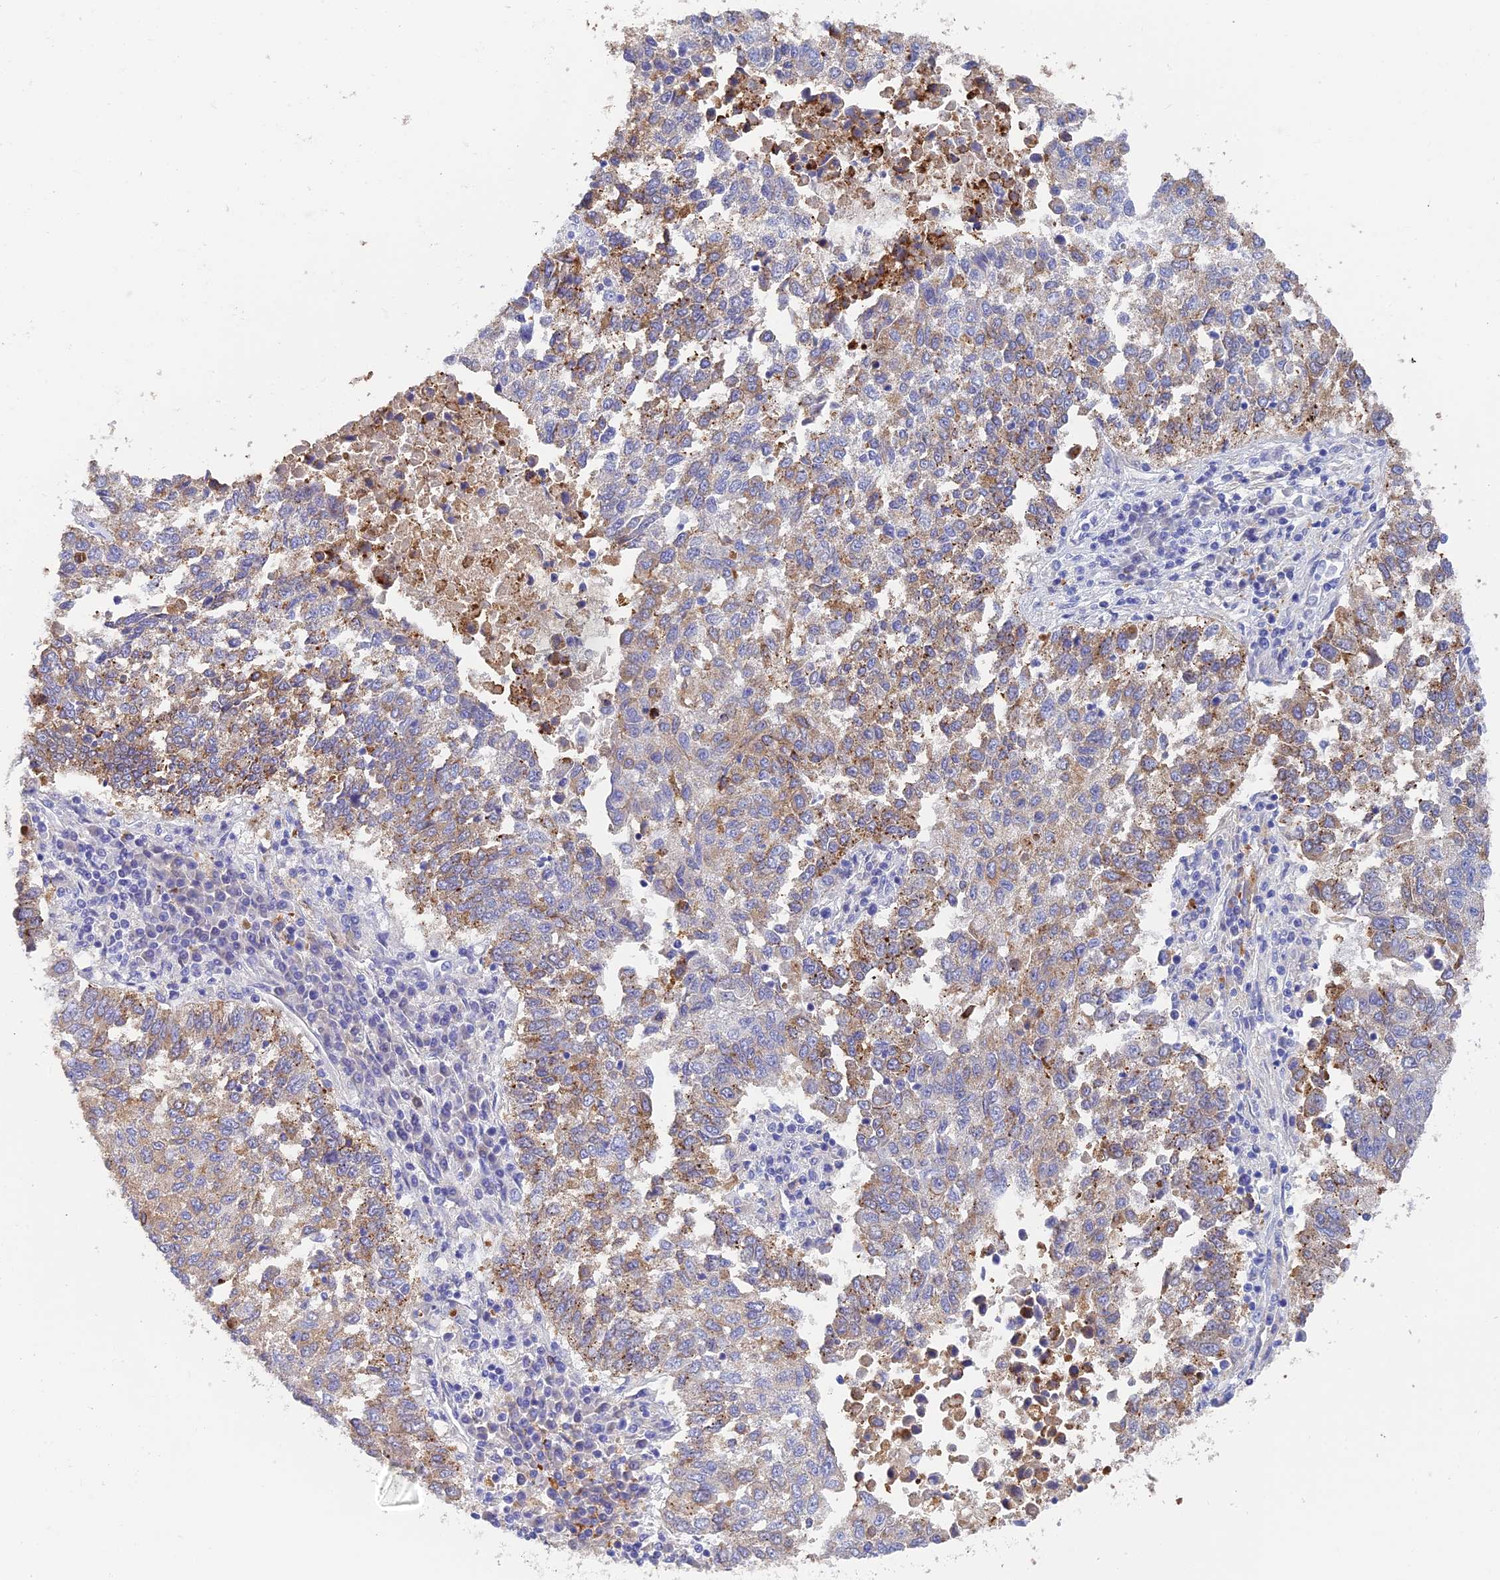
{"staining": {"intensity": "moderate", "quantity": "25%-75%", "location": "cytoplasmic/membranous"}, "tissue": "lung cancer", "cell_type": "Tumor cells", "image_type": "cancer", "snomed": [{"axis": "morphology", "description": "Squamous cell carcinoma, NOS"}, {"axis": "topography", "description": "Lung"}], "caption": "Protein expression analysis of human lung cancer (squamous cell carcinoma) reveals moderate cytoplasmic/membranous staining in about 25%-75% of tumor cells. The staining is performed using DAB brown chromogen to label protein expression. The nuclei are counter-stained blue using hematoxylin.", "gene": "ADAMTS13", "patient": {"sex": "male", "age": 73}}